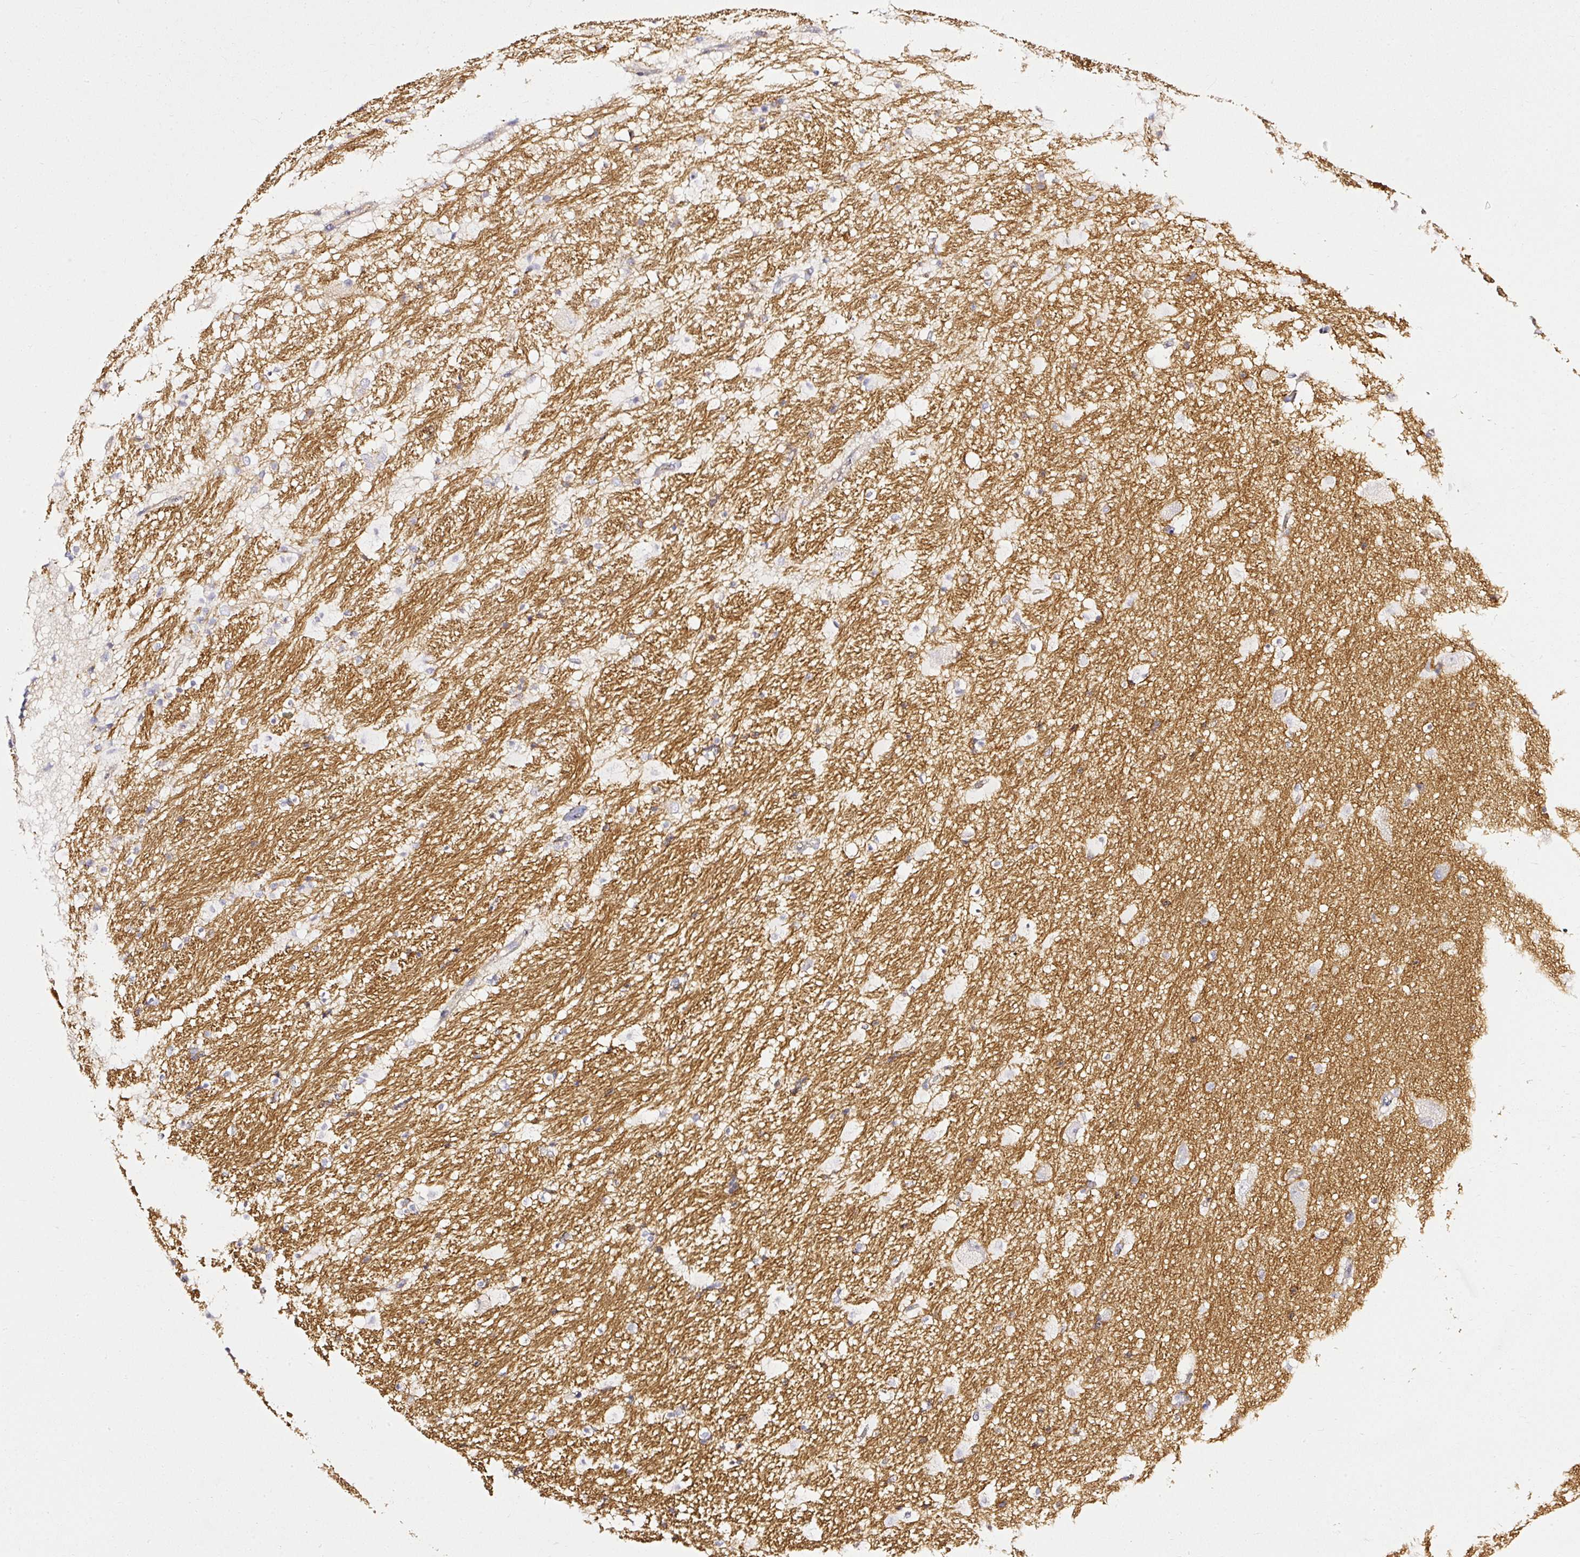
{"staining": {"intensity": "negative", "quantity": "none", "location": "none"}, "tissue": "hippocampus", "cell_type": "Glial cells", "image_type": "normal", "snomed": [{"axis": "morphology", "description": "Normal tissue, NOS"}, {"axis": "topography", "description": "Hippocampus"}], "caption": "Glial cells are negative for protein expression in unremarkable human hippocampus. (DAB (3,3'-diaminobenzidine) IHC visualized using brightfield microscopy, high magnification).", "gene": "CD47", "patient": {"sex": "male", "age": 37}}